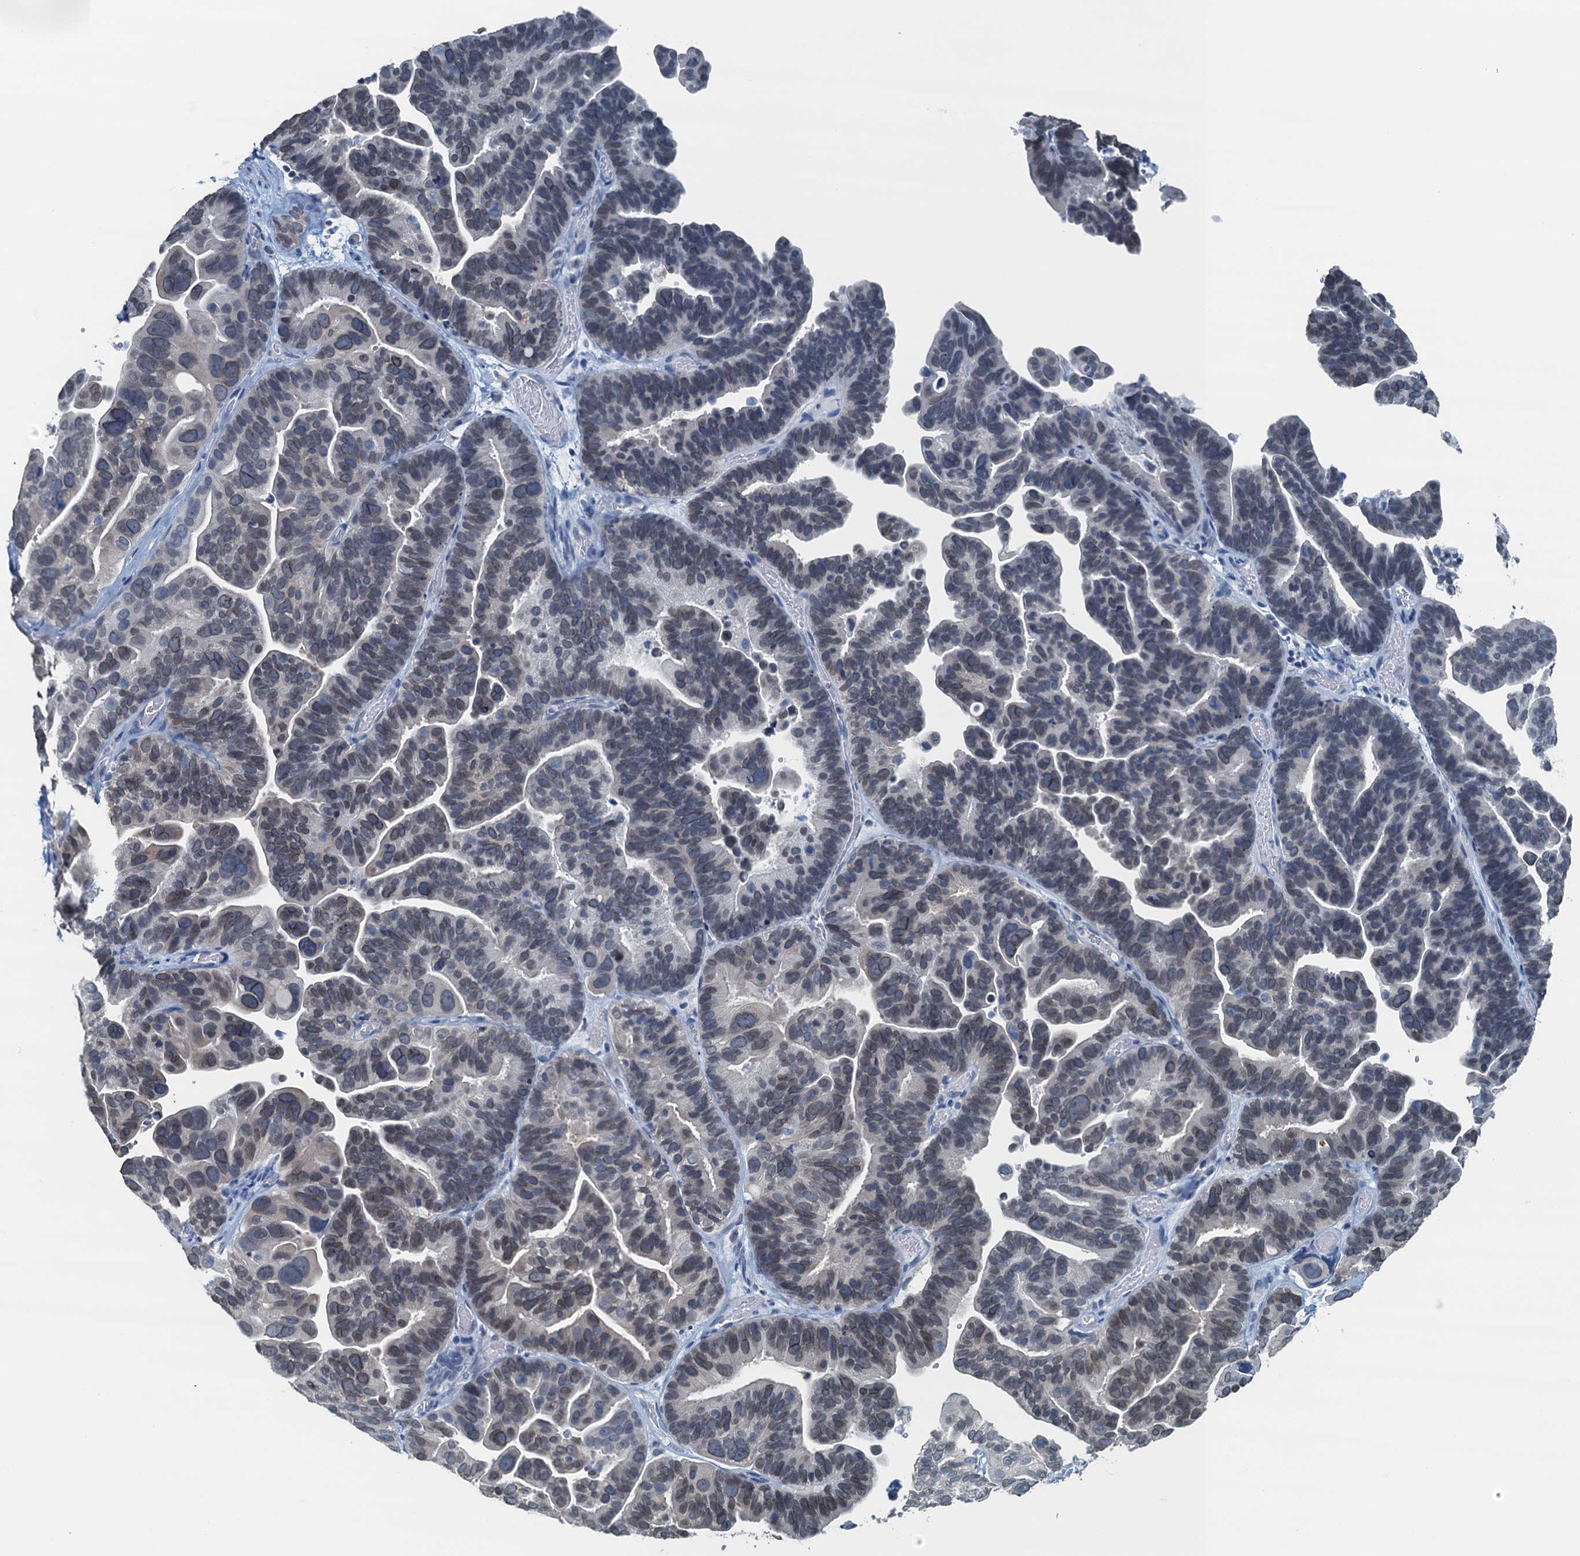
{"staining": {"intensity": "weak", "quantity": "25%-75%", "location": "cytoplasmic/membranous,nuclear"}, "tissue": "ovarian cancer", "cell_type": "Tumor cells", "image_type": "cancer", "snomed": [{"axis": "morphology", "description": "Cystadenocarcinoma, serous, NOS"}, {"axis": "topography", "description": "Ovary"}], "caption": "Weak cytoplasmic/membranous and nuclear staining is appreciated in approximately 25%-75% of tumor cells in serous cystadenocarcinoma (ovarian).", "gene": "C11orf54", "patient": {"sex": "female", "age": 56}}